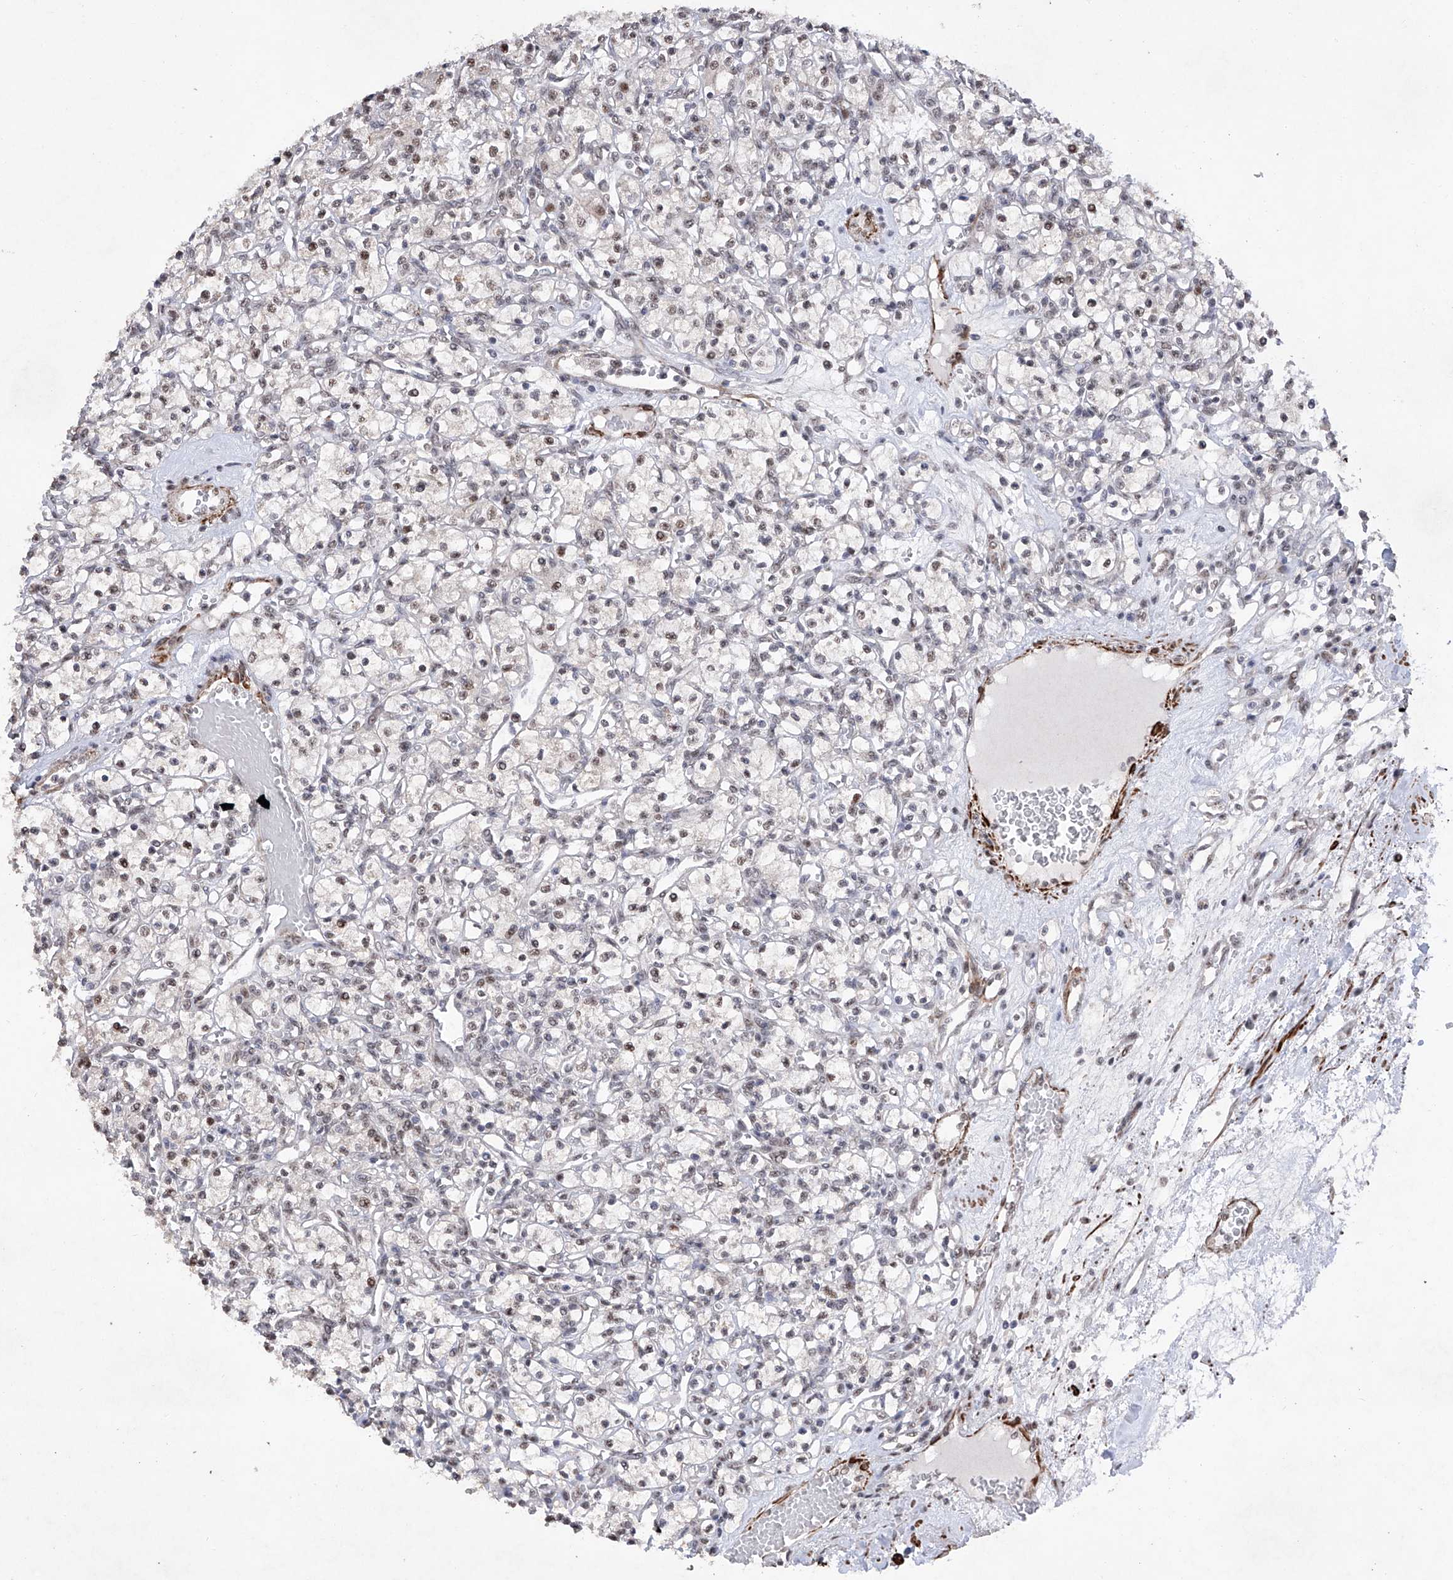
{"staining": {"intensity": "weak", "quantity": "<25%", "location": "nuclear"}, "tissue": "renal cancer", "cell_type": "Tumor cells", "image_type": "cancer", "snomed": [{"axis": "morphology", "description": "Adenocarcinoma, NOS"}, {"axis": "topography", "description": "Kidney"}], "caption": "IHC of renal cancer (adenocarcinoma) displays no expression in tumor cells.", "gene": "NFATC4", "patient": {"sex": "female", "age": 59}}